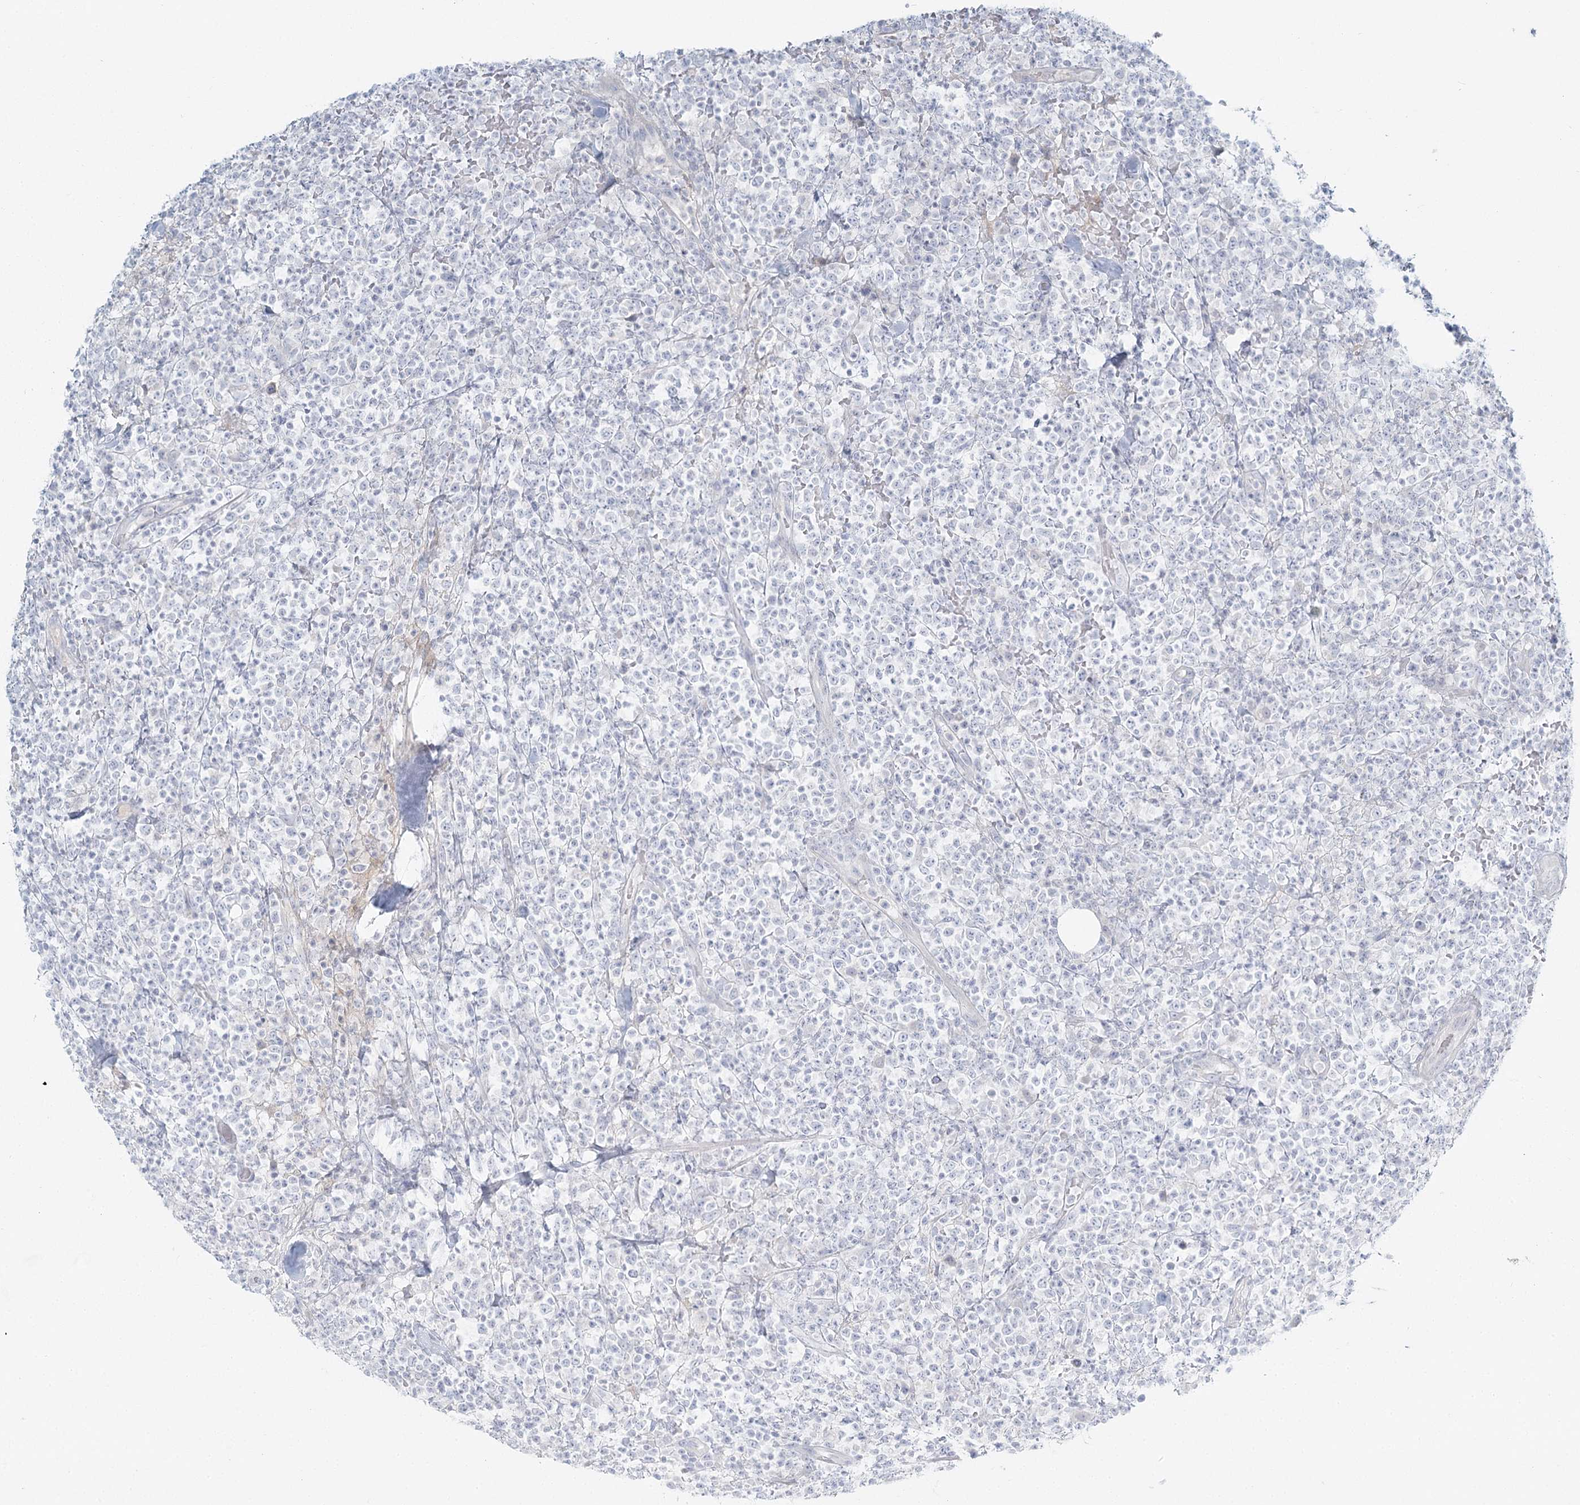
{"staining": {"intensity": "negative", "quantity": "none", "location": "none"}, "tissue": "lymphoma", "cell_type": "Tumor cells", "image_type": "cancer", "snomed": [{"axis": "morphology", "description": "Malignant lymphoma, non-Hodgkin's type, High grade"}, {"axis": "topography", "description": "Colon"}], "caption": "IHC image of high-grade malignant lymphoma, non-Hodgkin's type stained for a protein (brown), which reveals no expression in tumor cells.", "gene": "DMGDH", "patient": {"sex": "female", "age": 53}}